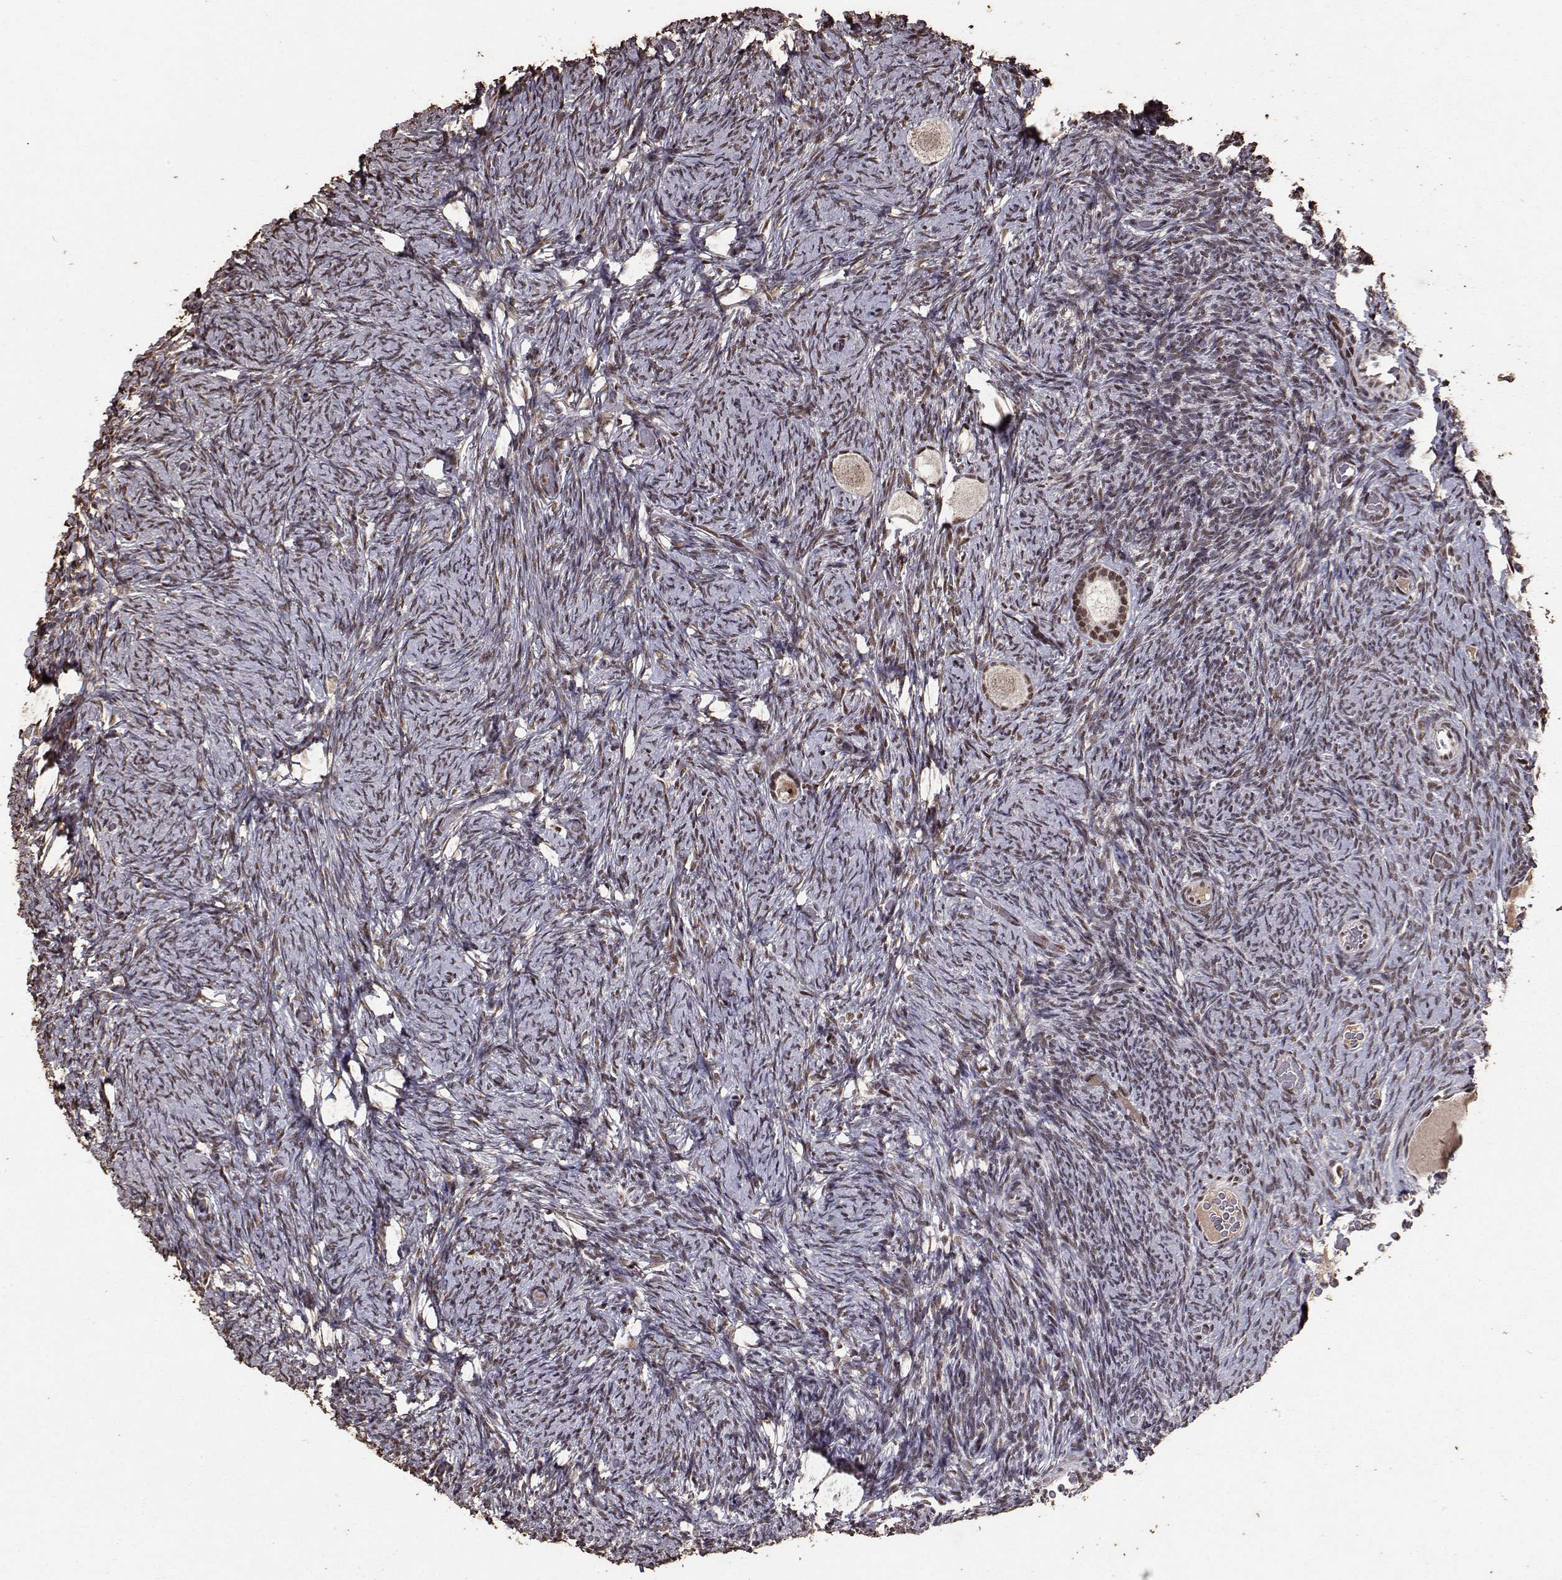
{"staining": {"intensity": "weak", "quantity": ">75%", "location": "nuclear"}, "tissue": "ovary", "cell_type": "Follicle cells", "image_type": "normal", "snomed": [{"axis": "morphology", "description": "Normal tissue, NOS"}, {"axis": "topography", "description": "Ovary"}], "caption": "Weak nuclear expression is present in approximately >75% of follicle cells in normal ovary.", "gene": "TOE1", "patient": {"sex": "female", "age": 34}}